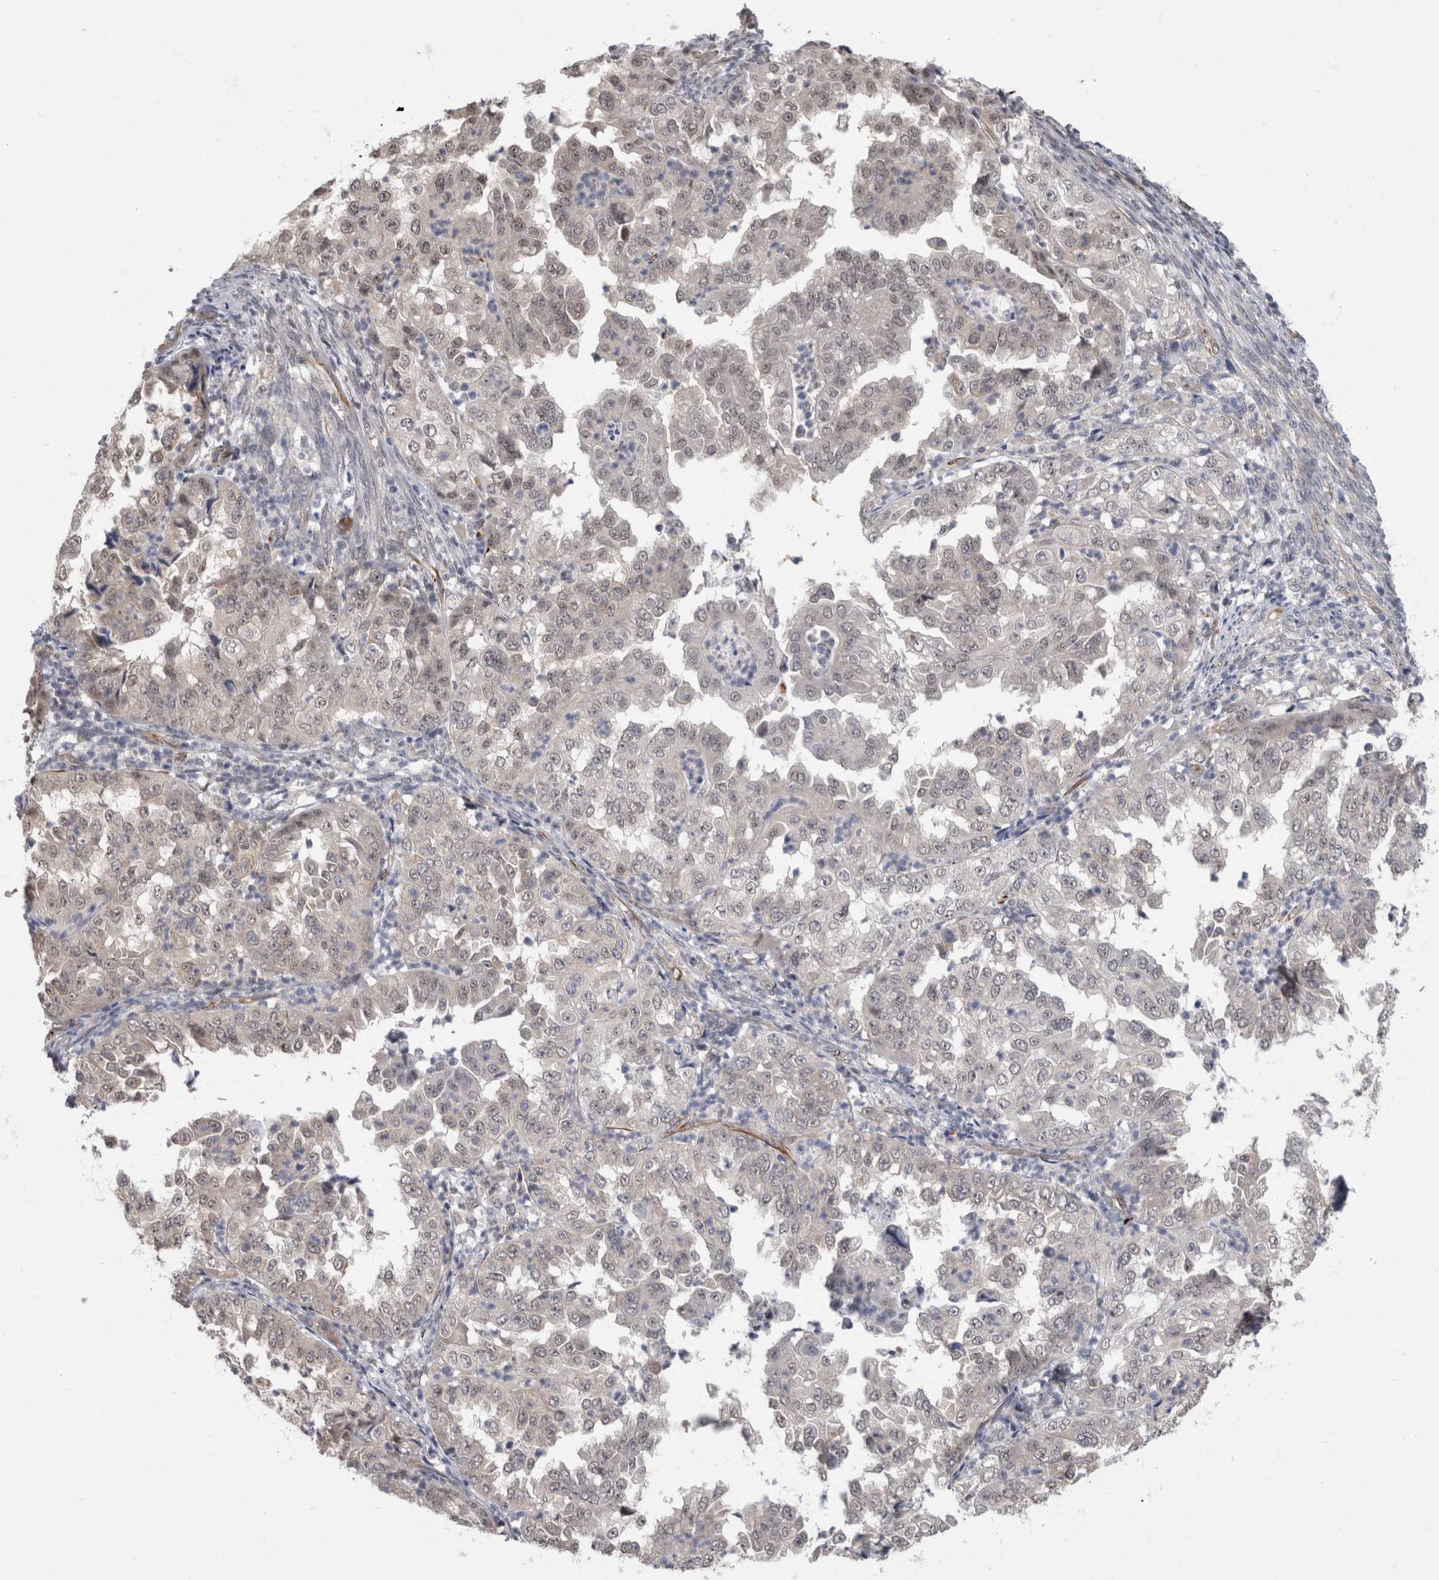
{"staining": {"intensity": "negative", "quantity": "none", "location": "none"}, "tissue": "endometrial cancer", "cell_type": "Tumor cells", "image_type": "cancer", "snomed": [{"axis": "morphology", "description": "Adenocarcinoma, NOS"}, {"axis": "topography", "description": "Endometrium"}], "caption": "A high-resolution photomicrograph shows immunohistochemistry staining of adenocarcinoma (endometrial), which shows no significant positivity in tumor cells. (Stains: DAB (3,3'-diaminobenzidine) immunohistochemistry (IHC) with hematoxylin counter stain, Microscopy: brightfield microscopy at high magnification).", "gene": "FAM83H", "patient": {"sex": "female", "age": 85}}